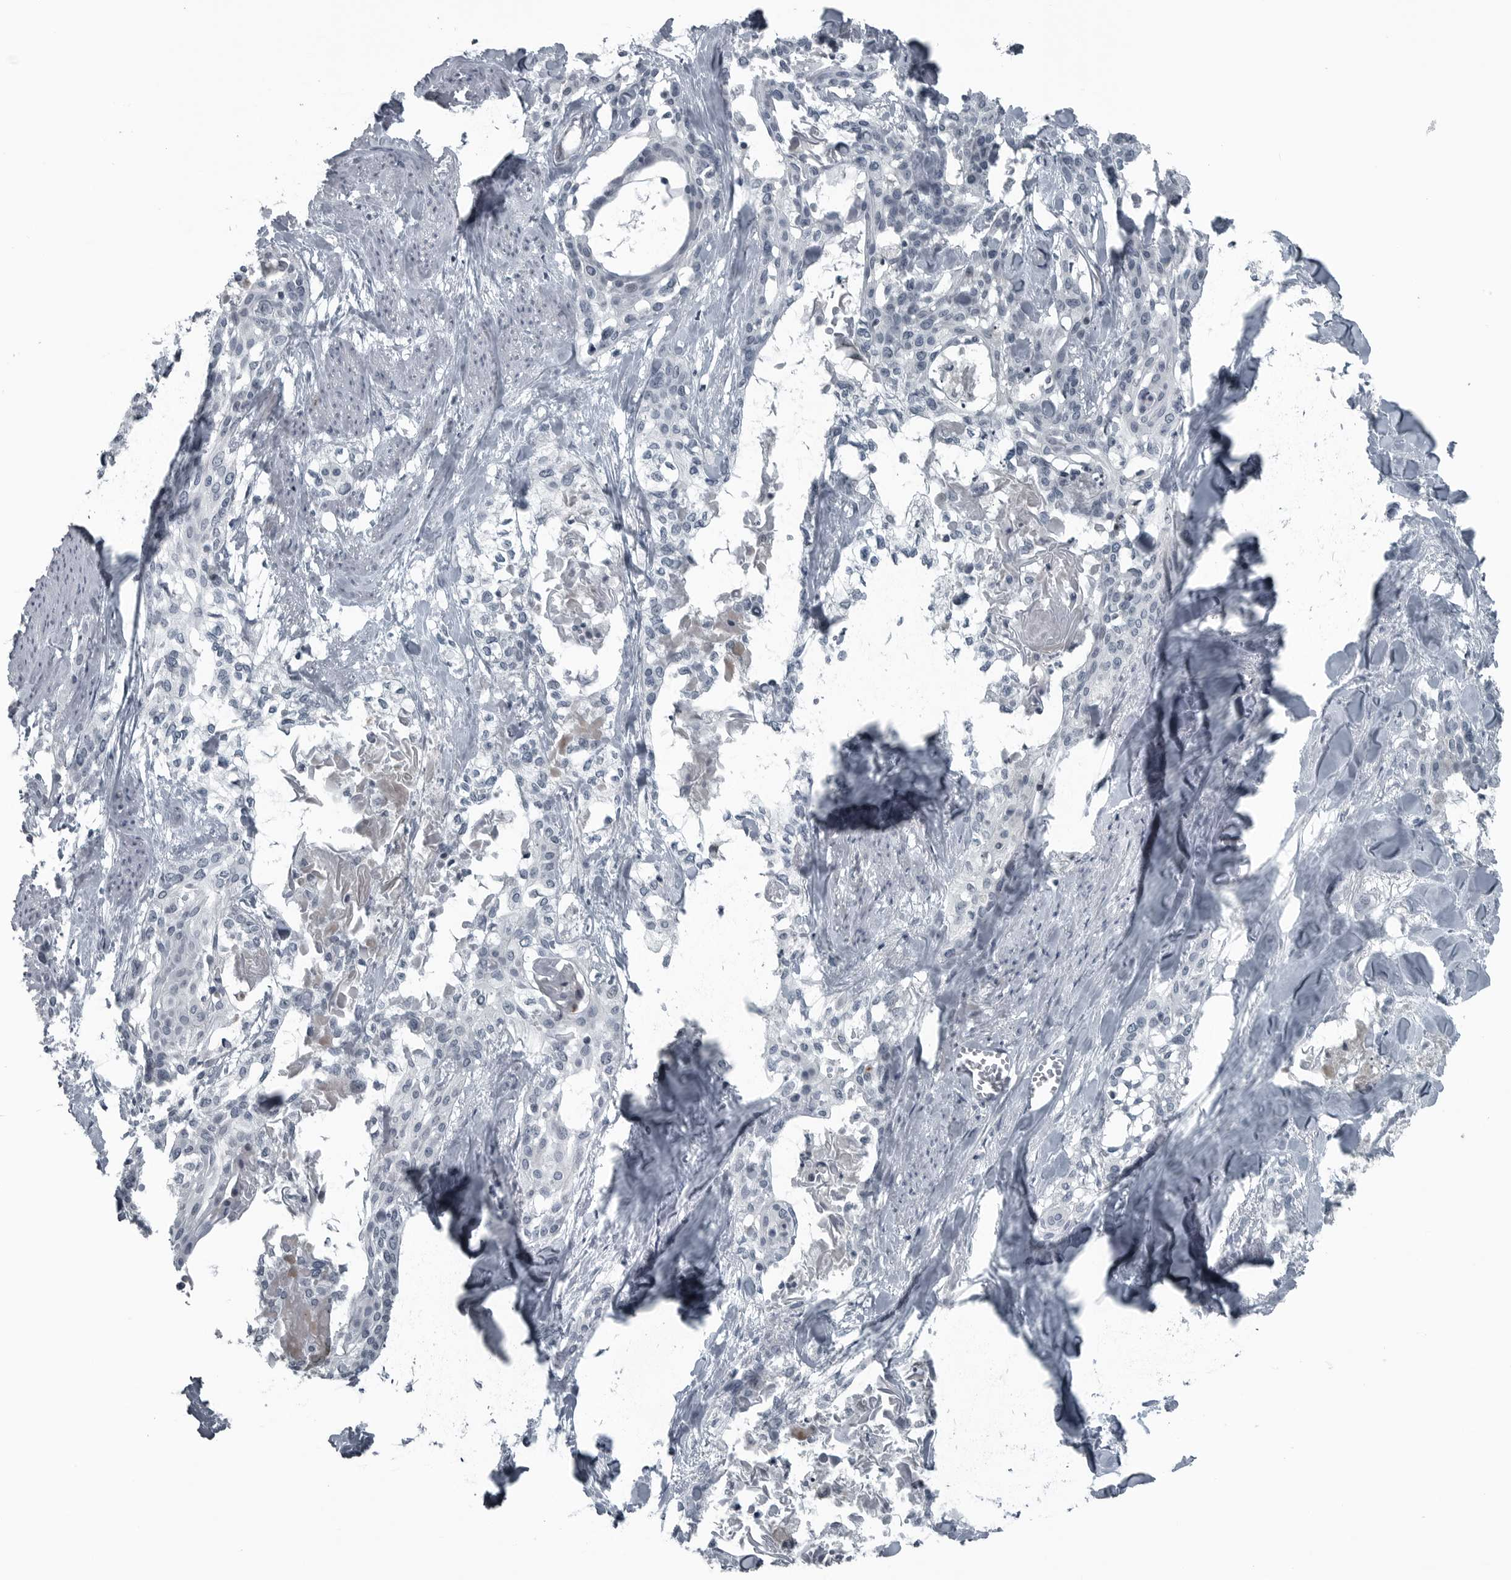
{"staining": {"intensity": "negative", "quantity": "none", "location": "none"}, "tissue": "cervical cancer", "cell_type": "Tumor cells", "image_type": "cancer", "snomed": [{"axis": "morphology", "description": "Squamous cell carcinoma, NOS"}, {"axis": "topography", "description": "Cervix"}], "caption": "High power microscopy histopathology image of an IHC histopathology image of squamous cell carcinoma (cervical), revealing no significant expression in tumor cells.", "gene": "GAK", "patient": {"sex": "female", "age": 57}}